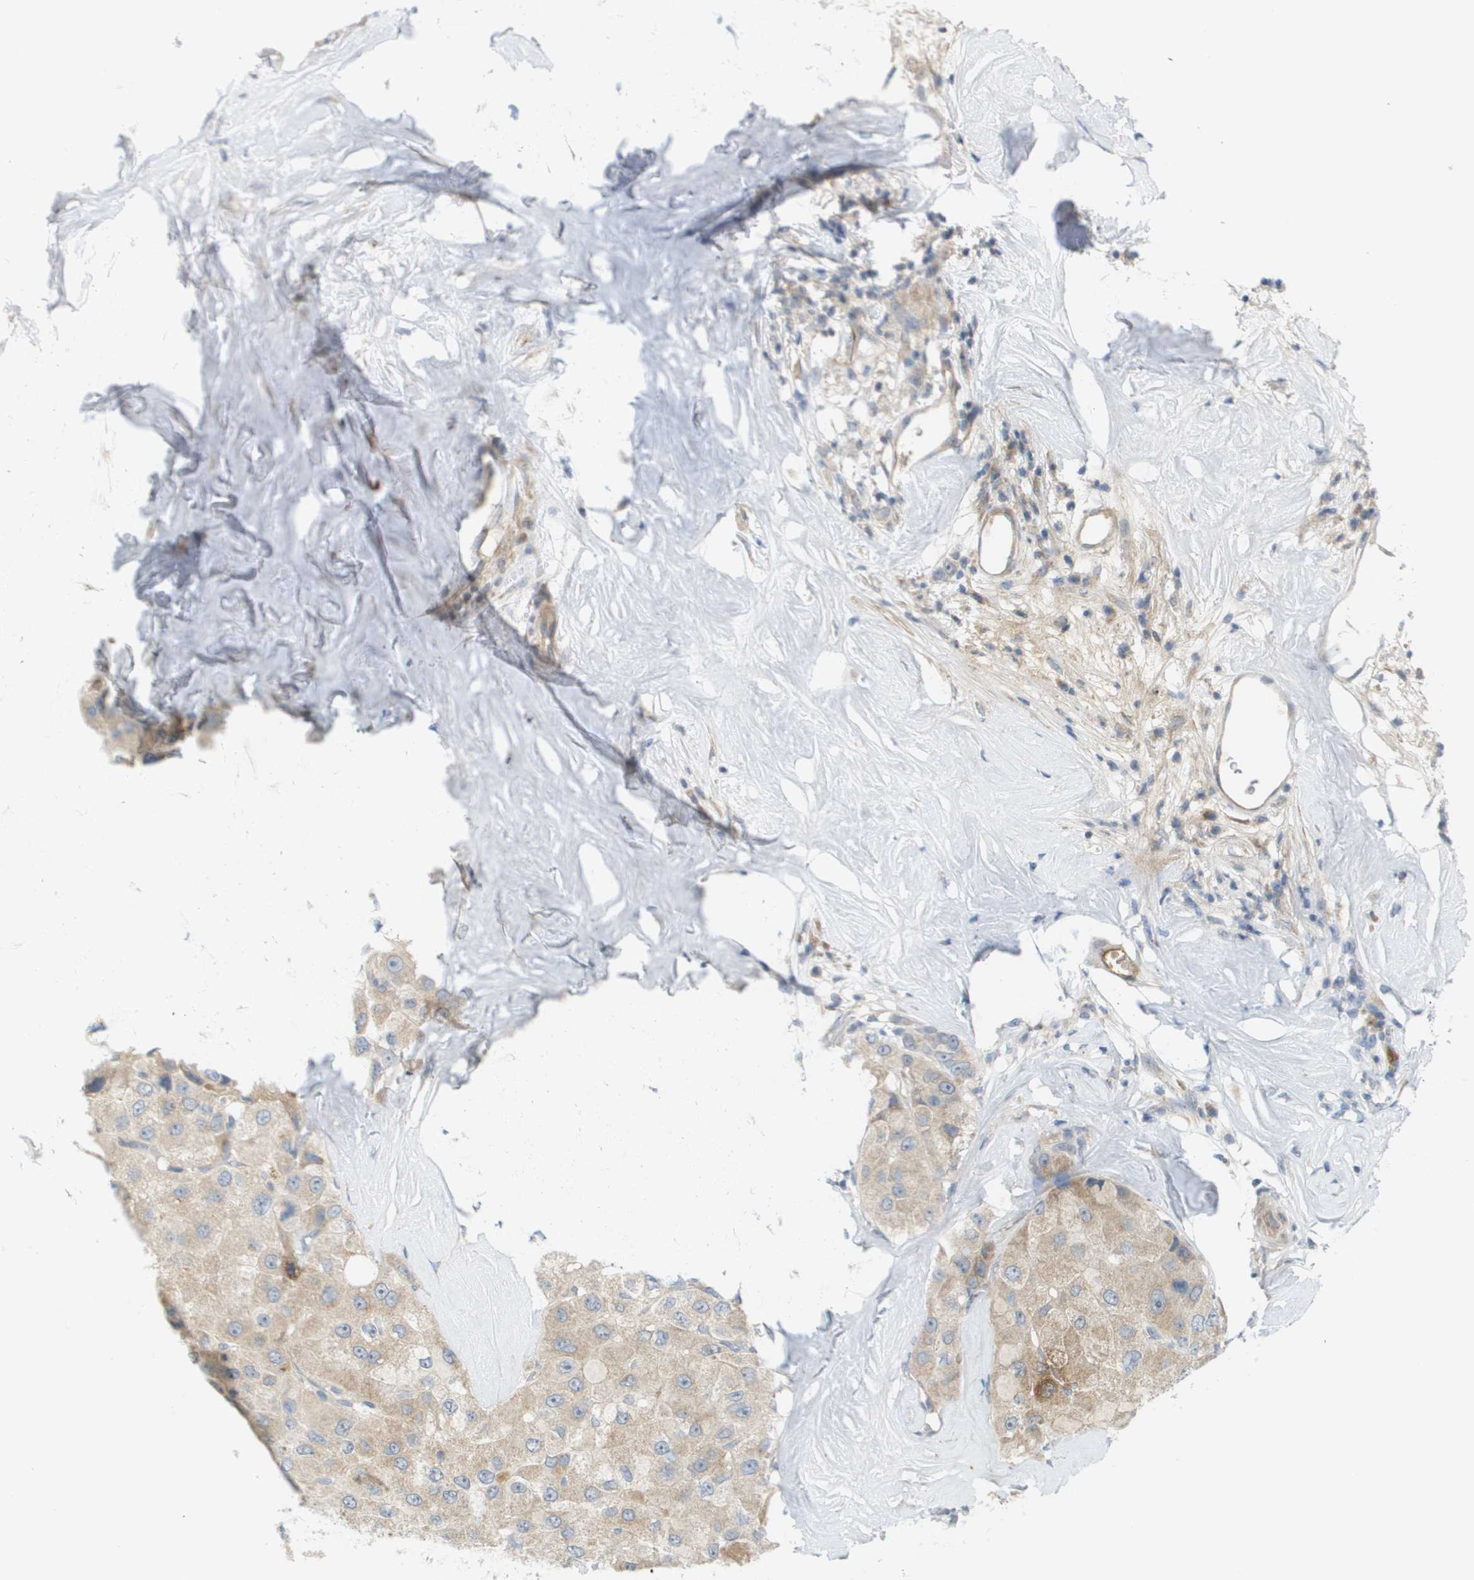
{"staining": {"intensity": "weak", "quantity": ">75%", "location": "cytoplasmic/membranous"}, "tissue": "liver cancer", "cell_type": "Tumor cells", "image_type": "cancer", "snomed": [{"axis": "morphology", "description": "Carcinoma, Hepatocellular, NOS"}, {"axis": "topography", "description": "Liver"}], "caption": "A brown stain labels weak cytoplasmic/membranous staining of a protein in human liver cancer (hepatocellular carcinoma) tumor cells.", "gene": "PROC", "patient": {"sex": "male", "age": 80}}